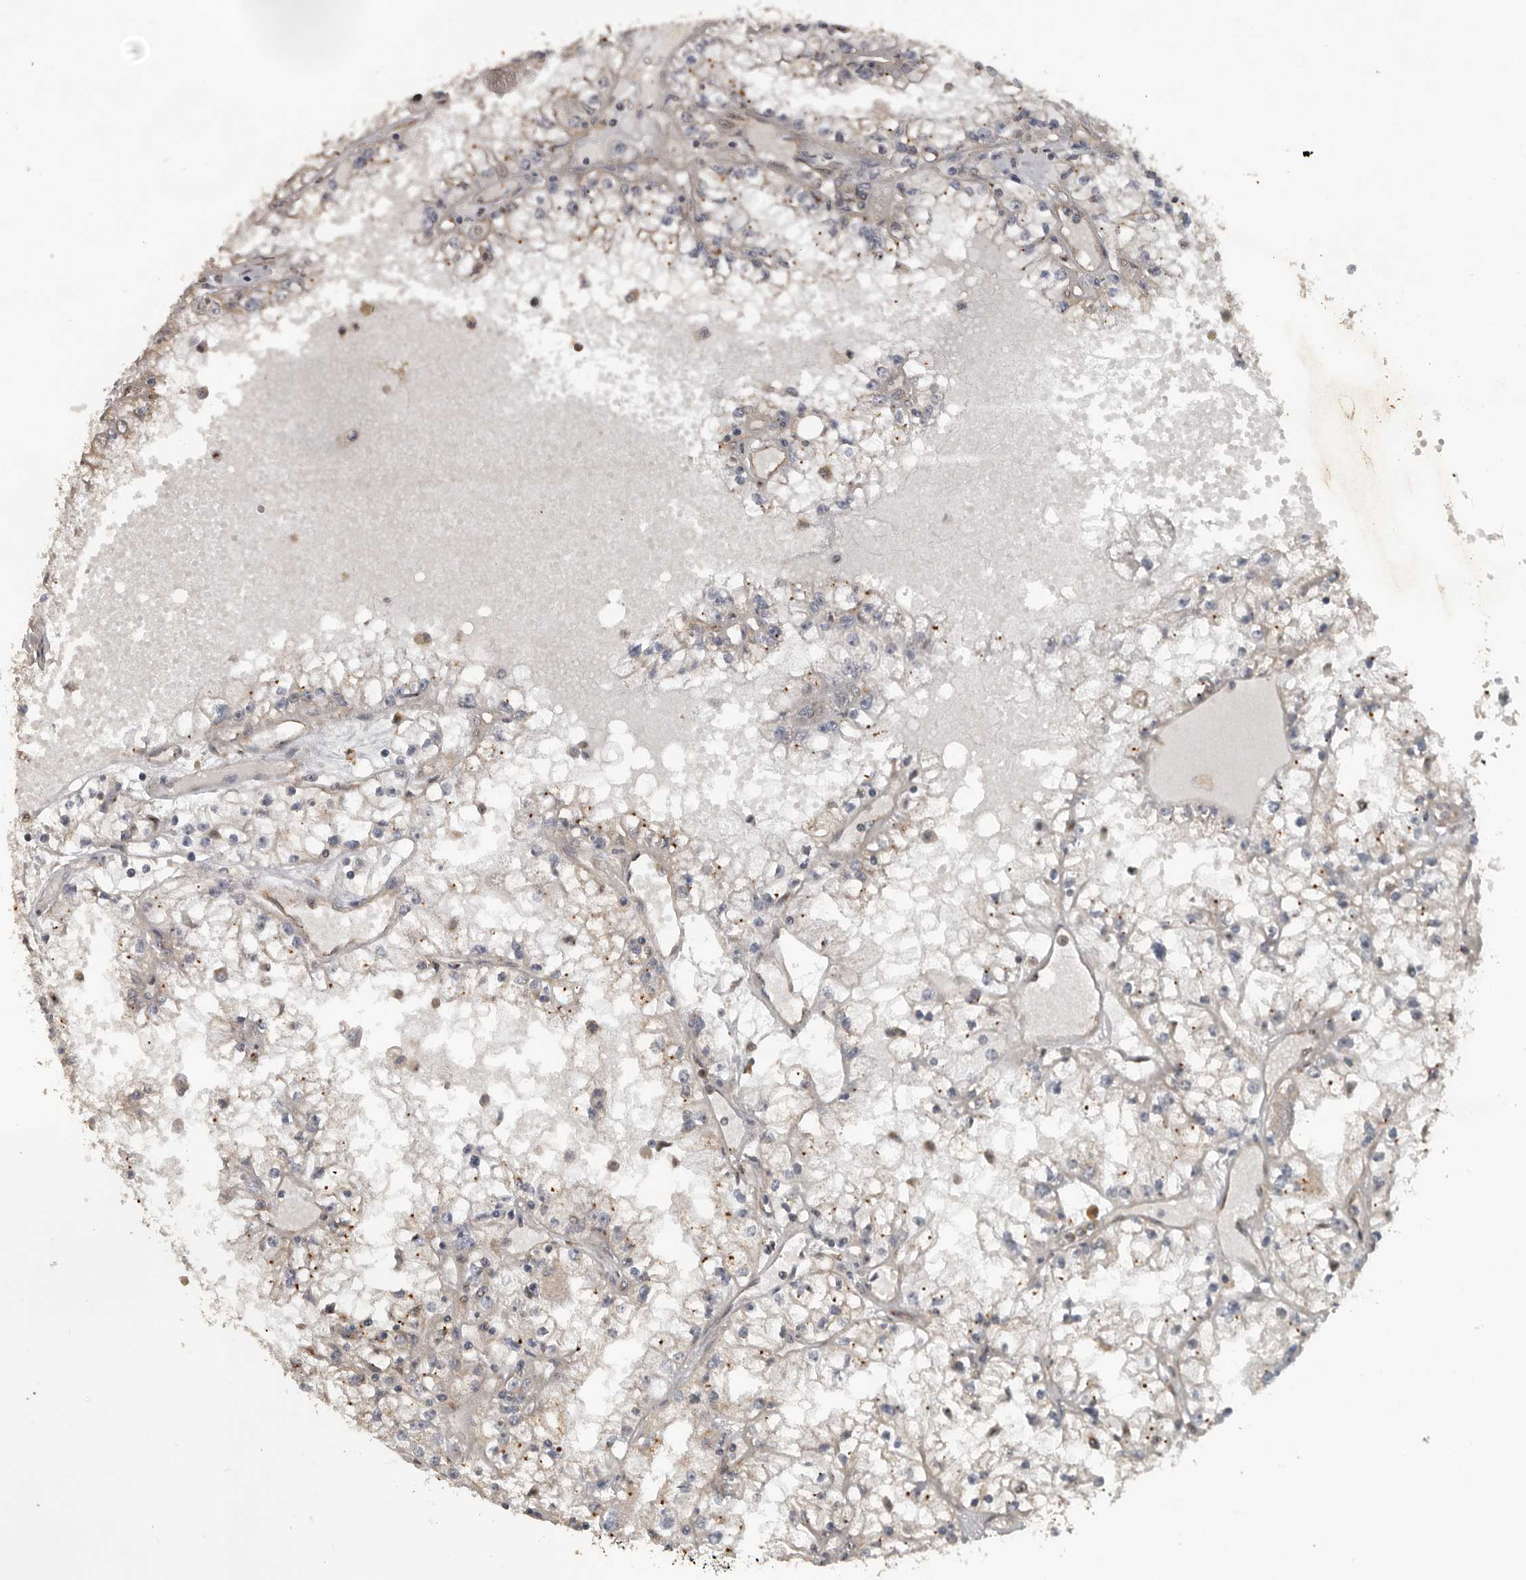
{"staining": {"intensity": "negative", "quantity": "none", "location": "none"}, "tissue": "renal cancer", "cell_type": "Tumor cells", "image_type": "cancer", "snomed": [{"axis": "morphology", "description": "Adenocarcinoma, NOS"}, {"axis": "topography", "description": "Kidney"}], "caption": "Micrograph shows no significant protein positivity in tumor cells of renal adenocarcinoma.", "gene": "CEP350", "patient": {"sex": "male", "age": 56}}